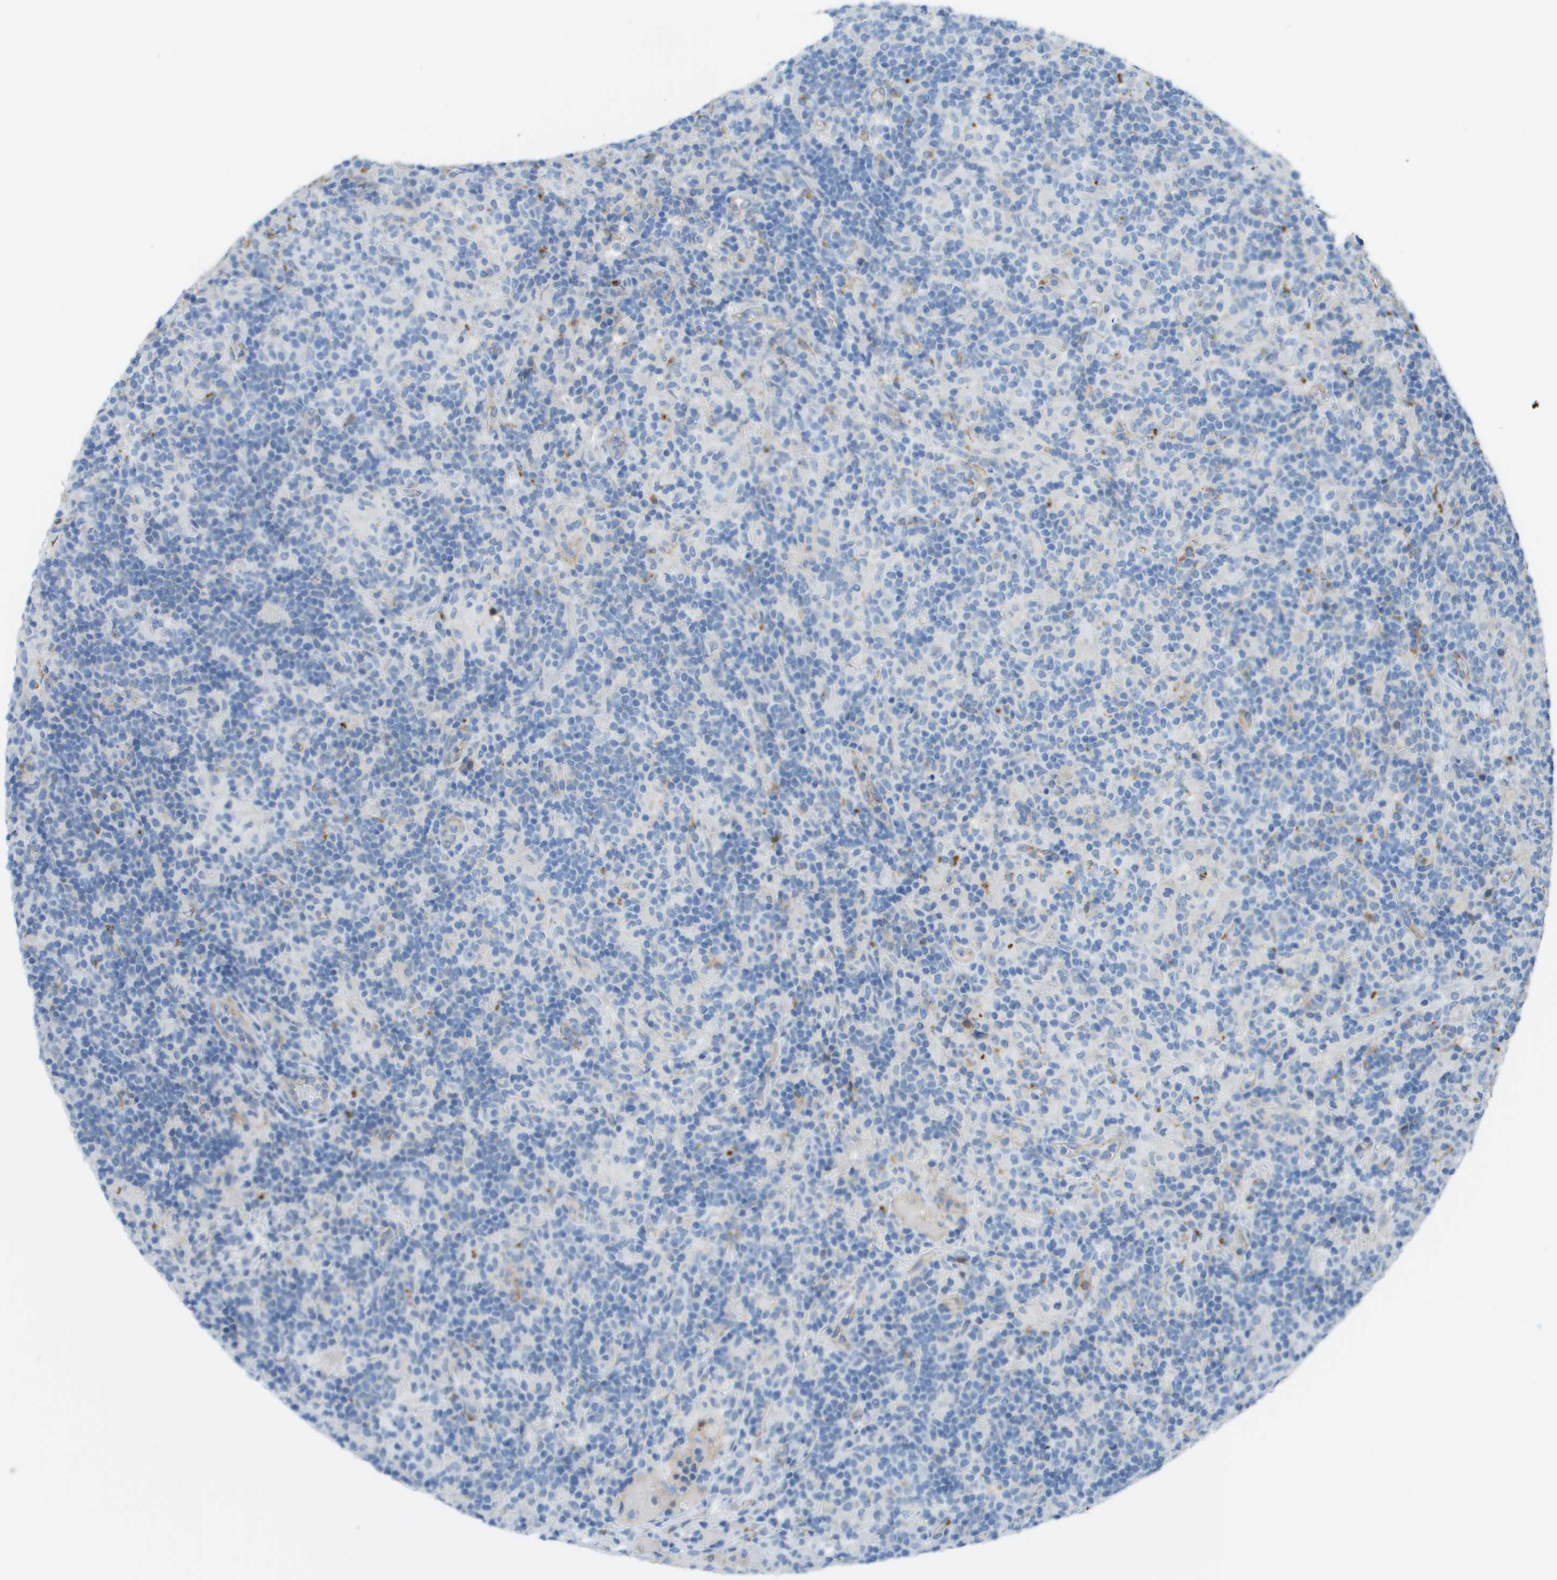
{"staining": {"intensity": "negative", "quantity": "none", "location": "none"}, "tissue": "lymphoma", "cell_type": "Tumor cells", "image_type": "cancer", "snomed": [{"axis": "morphology", "description": "Hodgkin's disease, NOS"}, {"axis": "topography", "description": "Lymph node"}], "caption": "Immunohistochemistry (IHC) of human Hodgkin's disease shows no positivity in tumor cells.", "gene": "ZBTB43", "patient": {"sex": "male", "age": 70}}